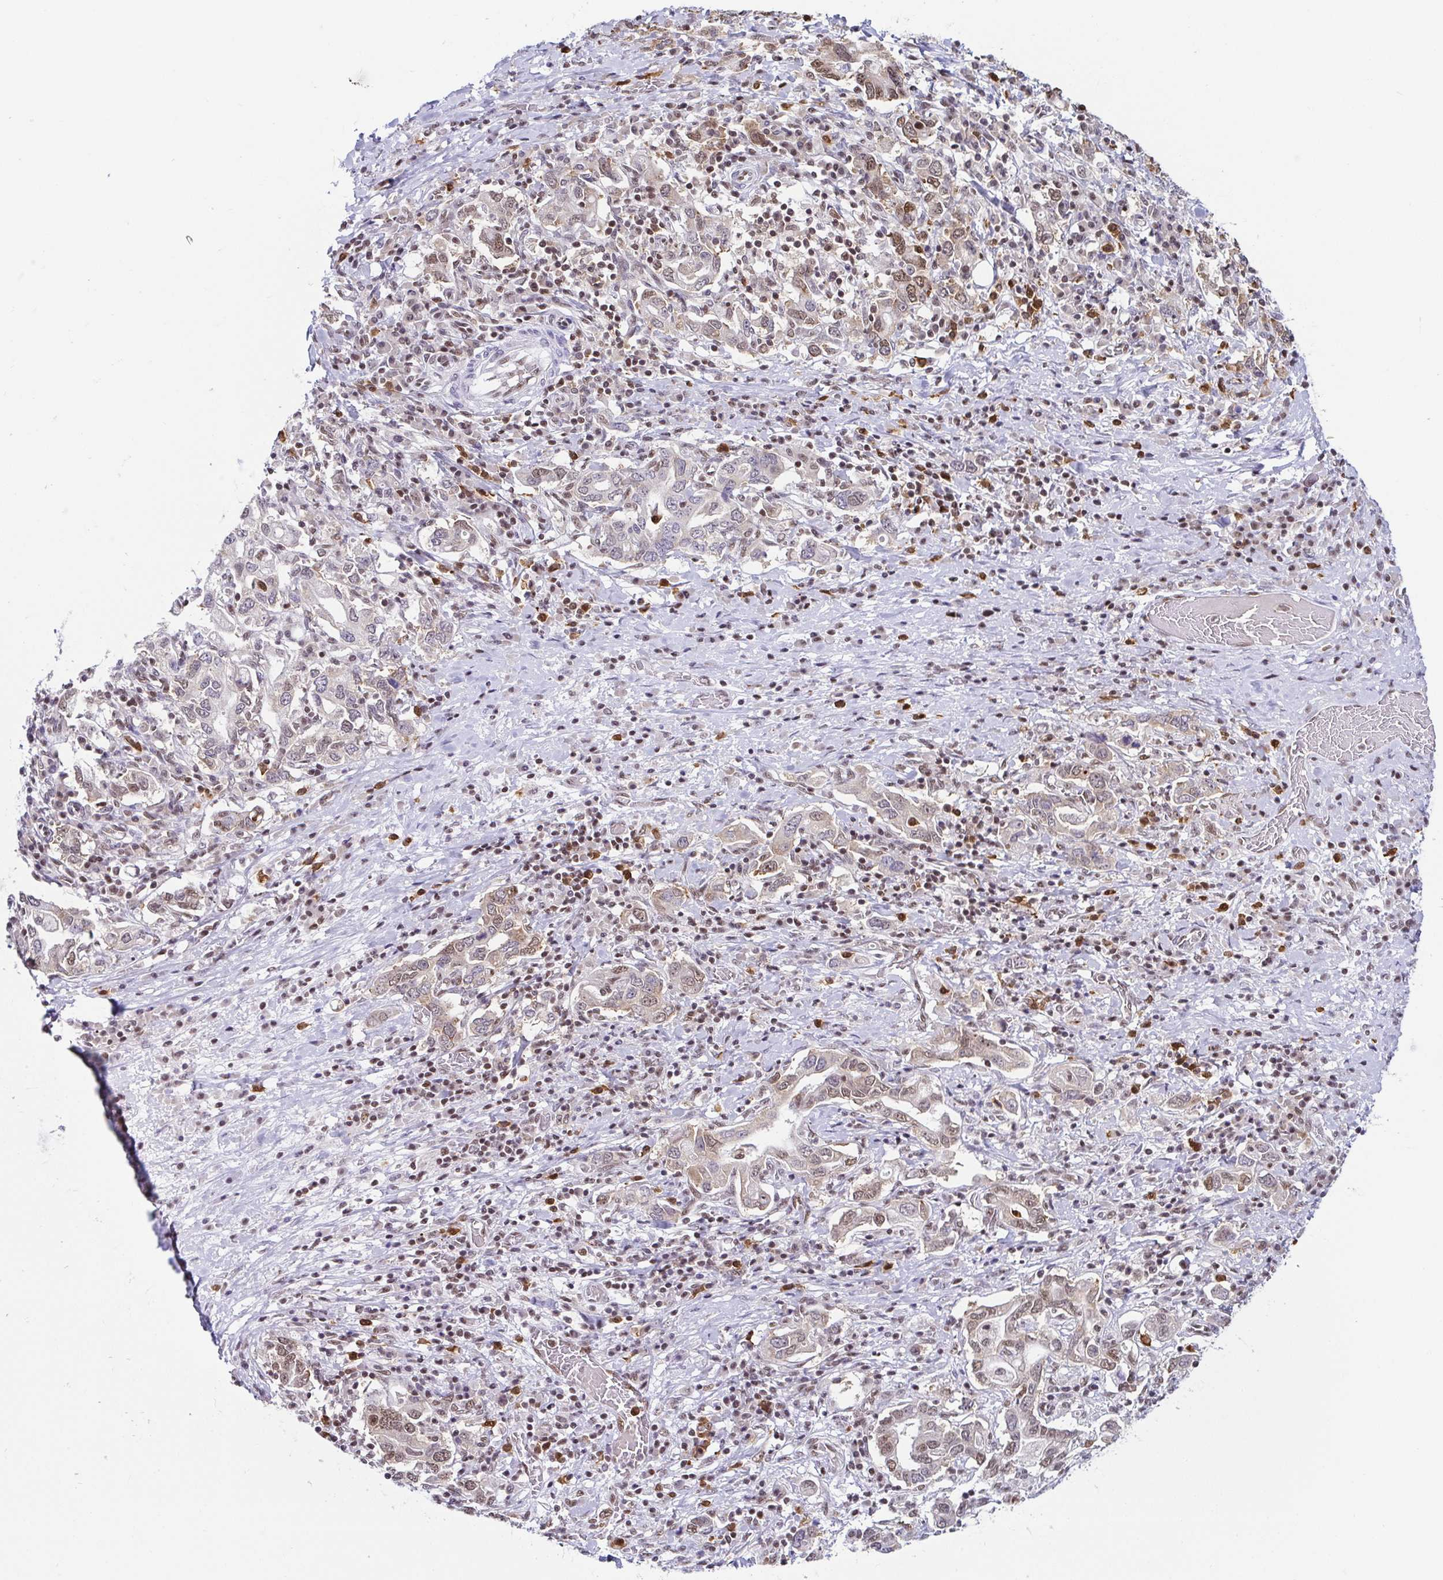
{"staining": {"intensity": "moderate", "quantity": "25%-75%", "location": "nuclear"}, "tissue": "stomach cancer", "cell_type": "Tumor cells", "image_type": "cancer", "snomed": [{"axis": "morphology", "description": "Adenocarcinoma, NOS"}, {"axis": "topography", "description": "Stomach, upper"}, {"axis": "topography", "description": "Stomach"}], "caption": "A brown stain highlights moderate nuclear positivity of a protein in stomach cancer (adenocarcinoma) tumor cells.", "gene": "EWSR1", "patient": {"sex": "male", "age": 62}}